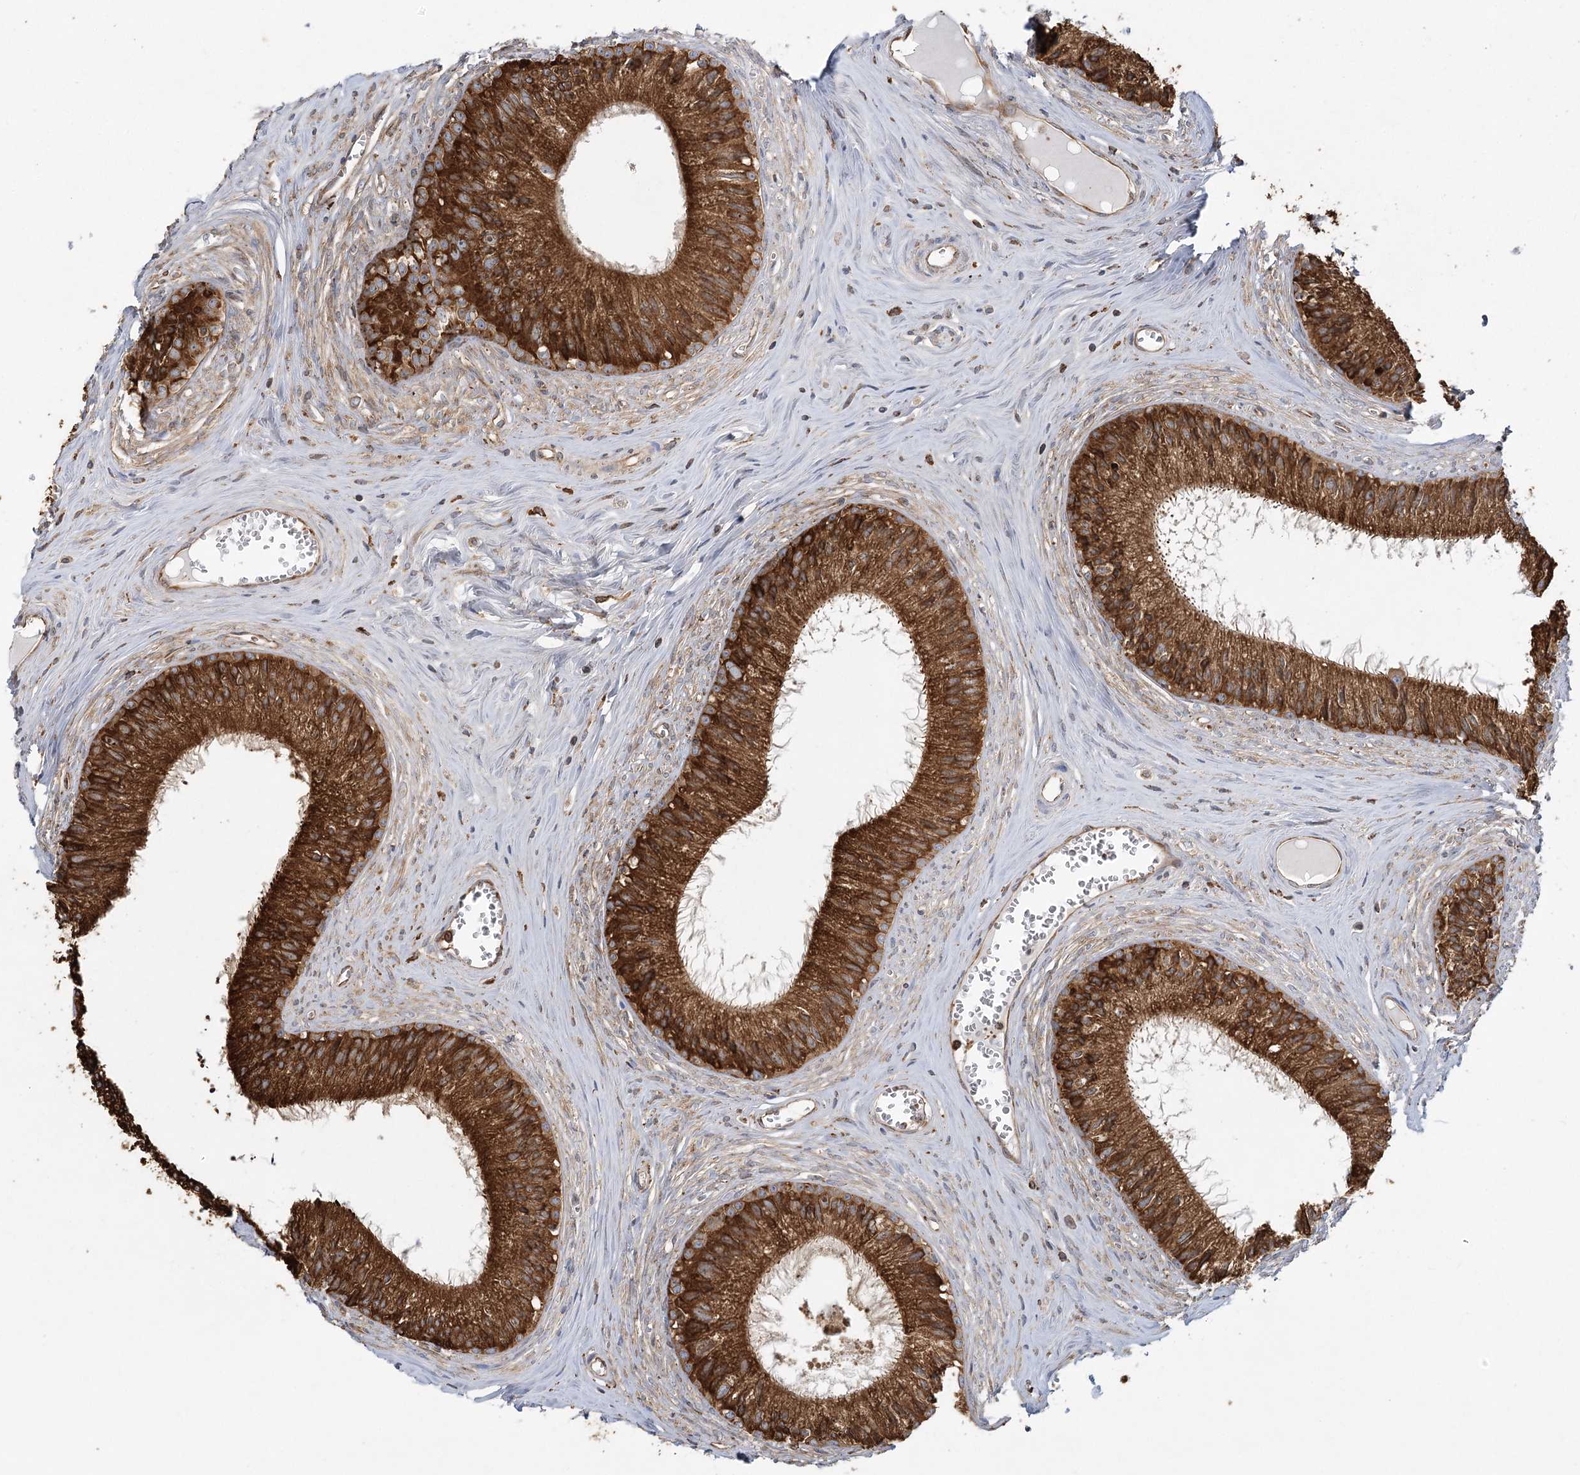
{"staining": {"intensity": "strong", "quantity": ">75%", "location": "cytoplasmic/membranous"}, "tissue": "epididymis", "cell_type": "Glandular cells", "image_type": "normal", "snomed": [{"axis": "morphology", "description": "Normal tissue, NOS"}, {"axis": "topography", "description": "Epididymis"}], "caption": "Unremarkable epididymis was stained to show a protein in brown. There is high levels of strong cytoplasmic/membranous positivity in about >75% of glandular cells. Ihc stains the protein of interest in brown and the nuclei are stained blue.", "gene": "ACAP2", "patient": {"sex": "male", "age": 36}}